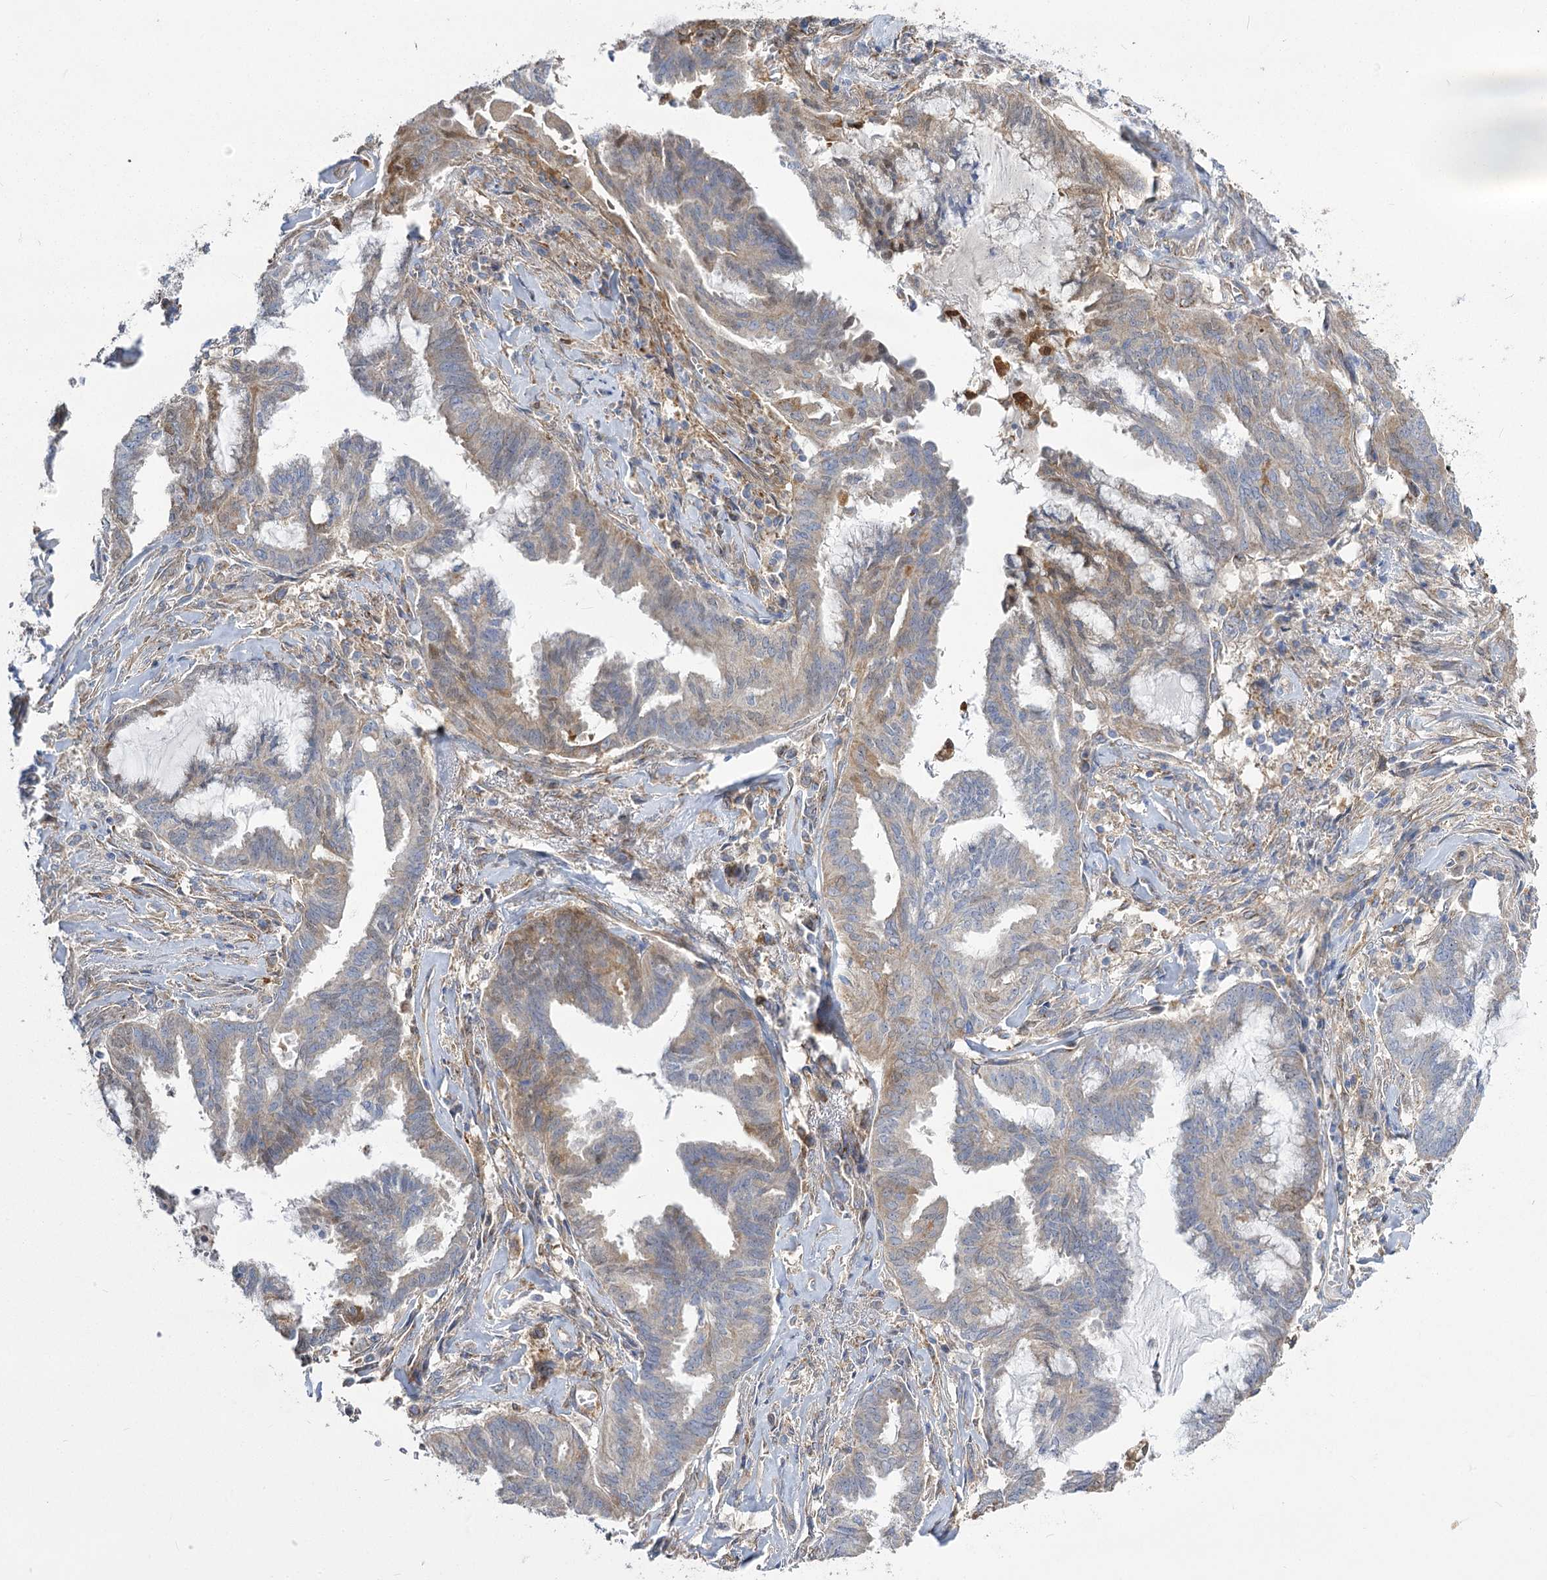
{"staining": {"intensity": "moderate", "quantity": "25%-75%", "location": "cytoplasmic/membranous"}, "tissue": "endometrial cancer", "cell_type": "Tumor cells", "image_type": "cancer", "snomed": [{"axis": "morphology", "description": "Adenocarcinoma, NOS"}, {"axis": "topography", "description": "Endometrium"}], "caption": "Human endometrial cancer stained for a protein (brown) demonstrates moderate cytoplasmic/membranous positive expression in about 25%-75% of tumor cells.", "gene": "RMDN2", "patient": {"sex": "female", "age": 86}}